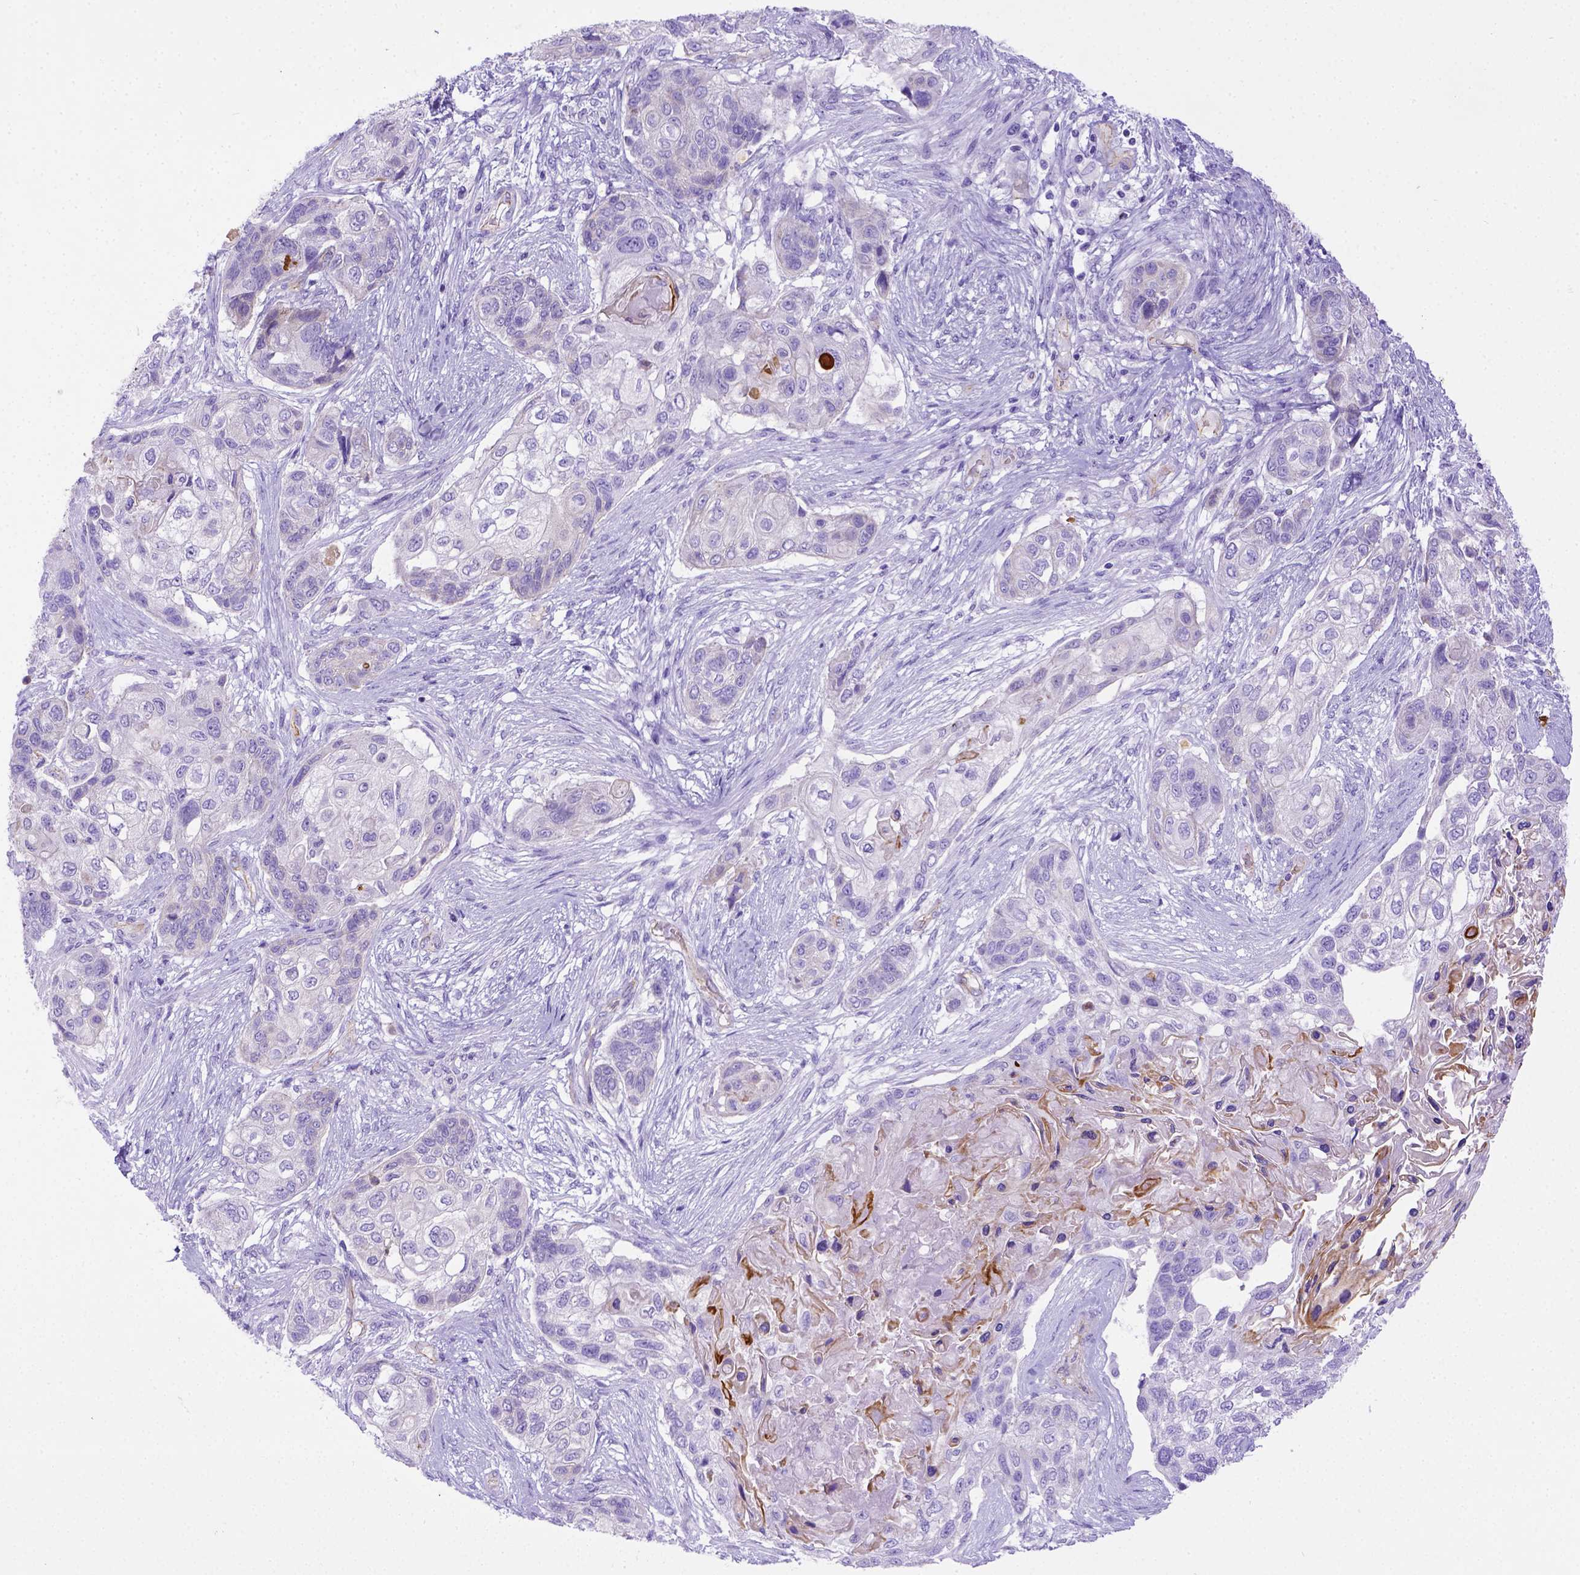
{"staining": {"intensity": "negative", "quantity": "none", "location": "none"}, "tissue": "lung cancer", "cell_type": "Tumor cells", "image_type": "cancer", "snomed": [{"axis": "morphology", "description": "Squamous cell carcinoma, NOS"}, {"axis": "topography", "description": "Lung"}], "caption": "An IHC histopathology image of lung cancer is shown. There is no staining in tumor cells of lung cancer.", "gene": "LRRC18", "patient": {"sex": "male", "age": 69}}